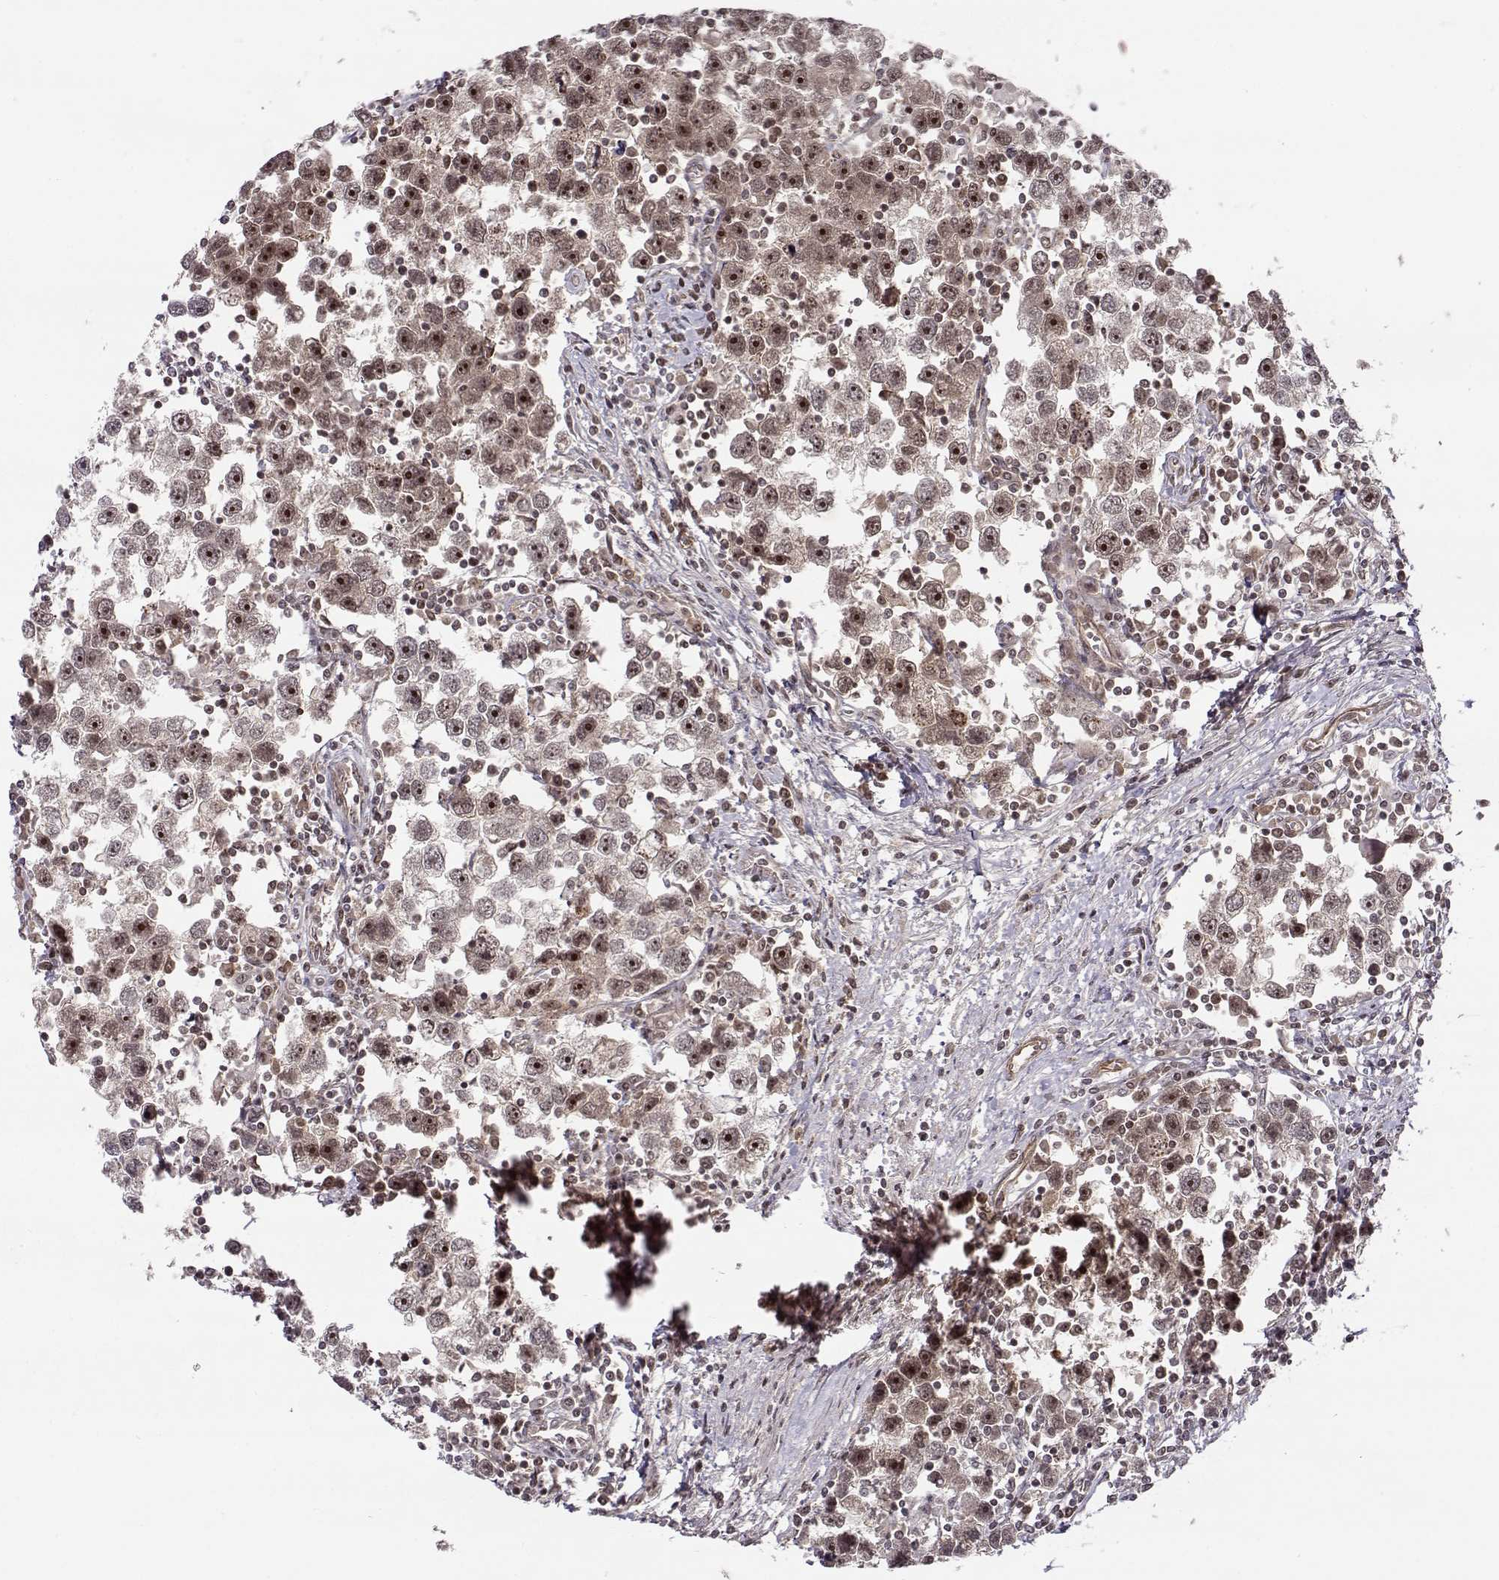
{"staining": {"intensity": "strong", "quantity": ">75%", "location": "cytoplasmic/membranous,nuclear"}, "tissue": "testis cancer", "cell_type": "Tumor cells", "image_type": "cancer", "snomed": [{"axis": "morphology", "description": "Seminoma, NOS"}, {"axis": "topography", "description": "Testis"}], "caption": "Strong cytoplasmic/membranous and nuclear positivity for a protein is present in about >75% of tumor cells of testis seminoma using IHC.", "gene": "CIR1", "patient": {"sex": "male", "age": 30}}